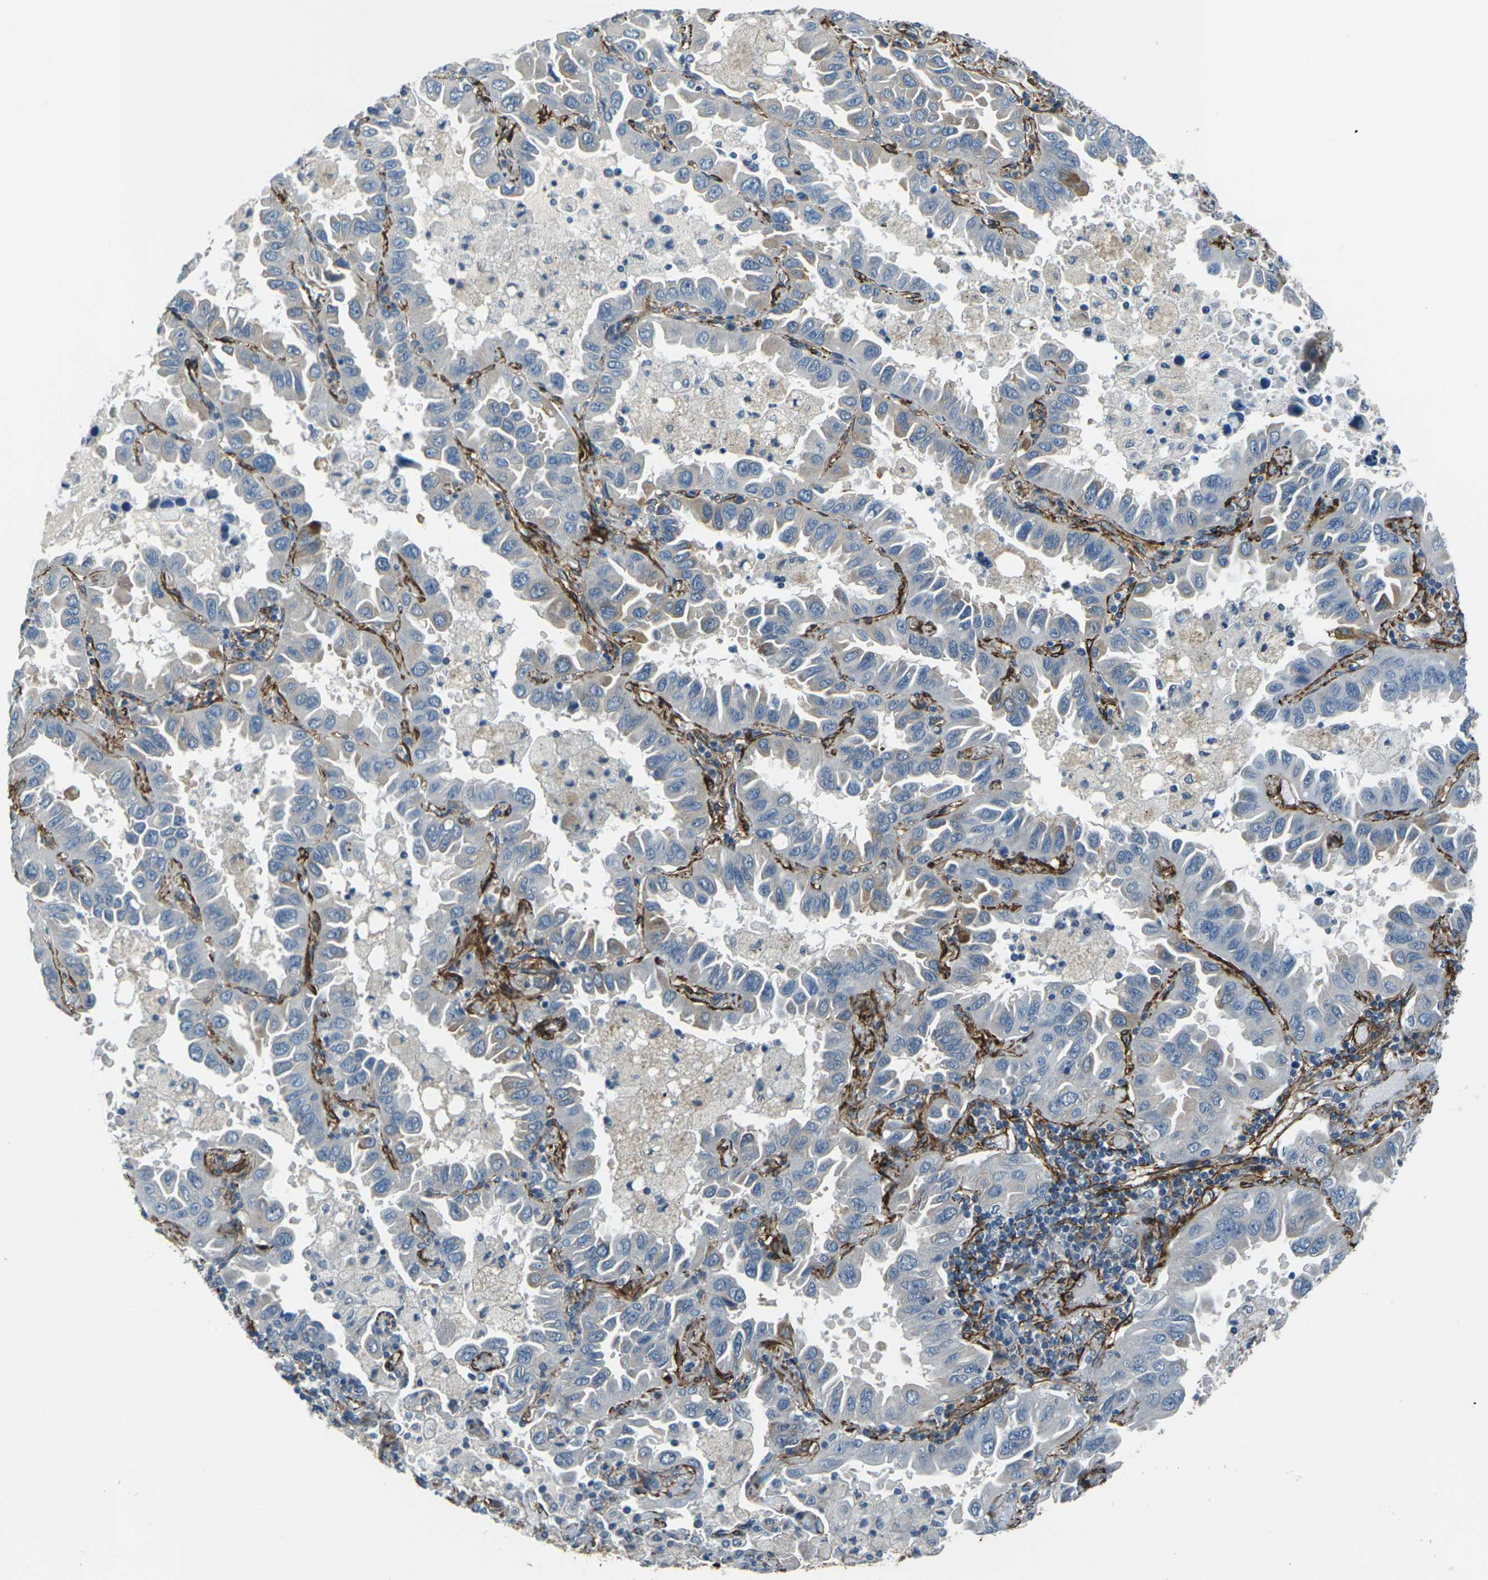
{"staining": {"intensity": "negative", "quantity": "none", "location": "none"}, "tissue": "lung cancer", "cell_type": "Tumor cells", "image_type": "cancer", "snomed": [{"axis": "morphology", "description": "Adenocarcinoma, NOS"}, {"axis": "topography", "description": "Lung"}], "caption": "Immunohistochemistry (IHC) micrograph of neoplastic tissue: adenocarcinoma (lung) stained with DAB shows no significant protein positivity in tumor cells.", "gene": "GRAMD1C", "patient": {"sex": "male", "age": 64}}